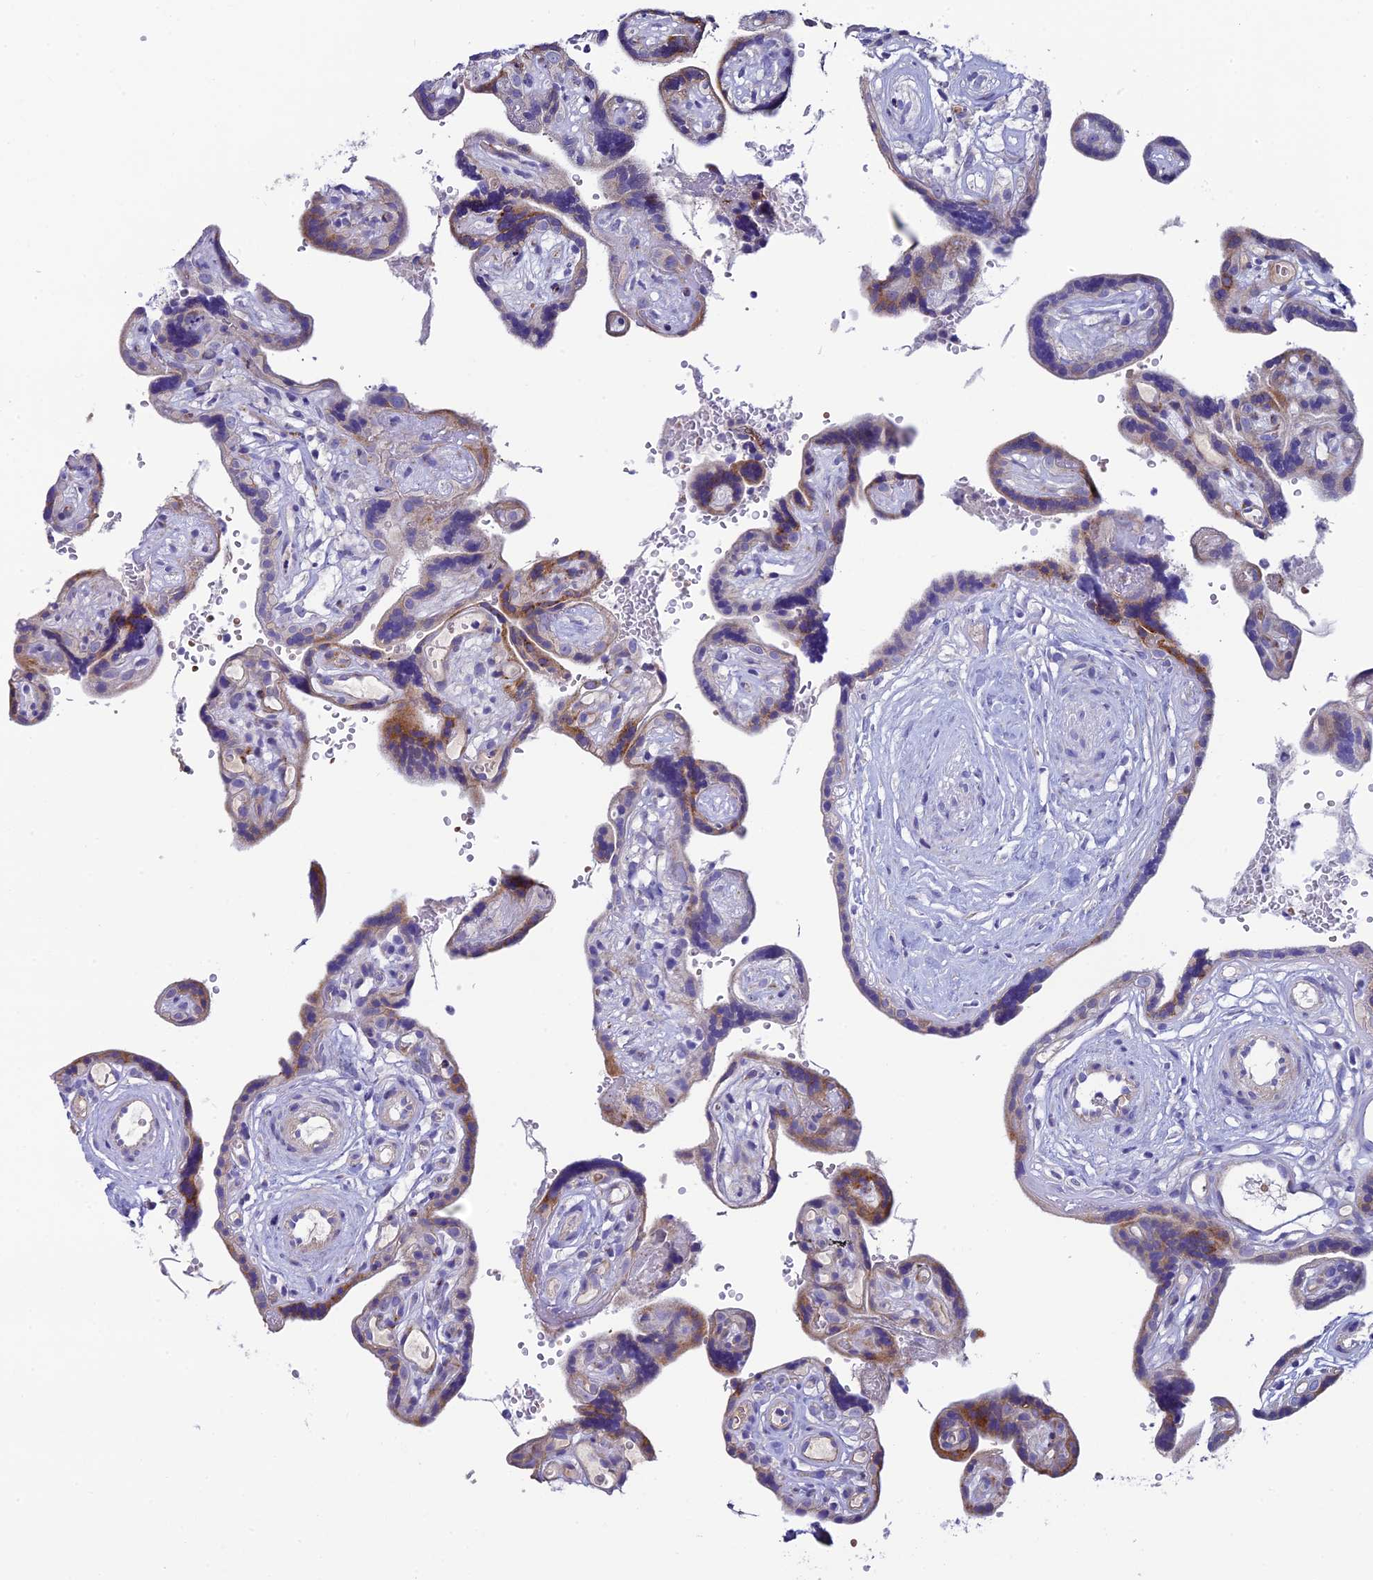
{"staining": {"intensity": "negative", "quantity": "none", "location": "none"}, "tissue": "placenta", "cell_type": "Decidual cells", "image_type": "normal", "snomed": [{"axis": "morphology", "description": "Normal tissue, NOS"}, {"axis": "topography", "description": "Placenta"}], "caption": "Immunohistochemistry image of benign placenta: human placenta stained with DAB demonstrates no significant protein expression in decidual cells. (DAB (3,3'-diaminobenzidine) immunohistochemistry (IHC), high magnification).", "gene": "MACIR", "patient": {"sex": "female", "age": 30}}